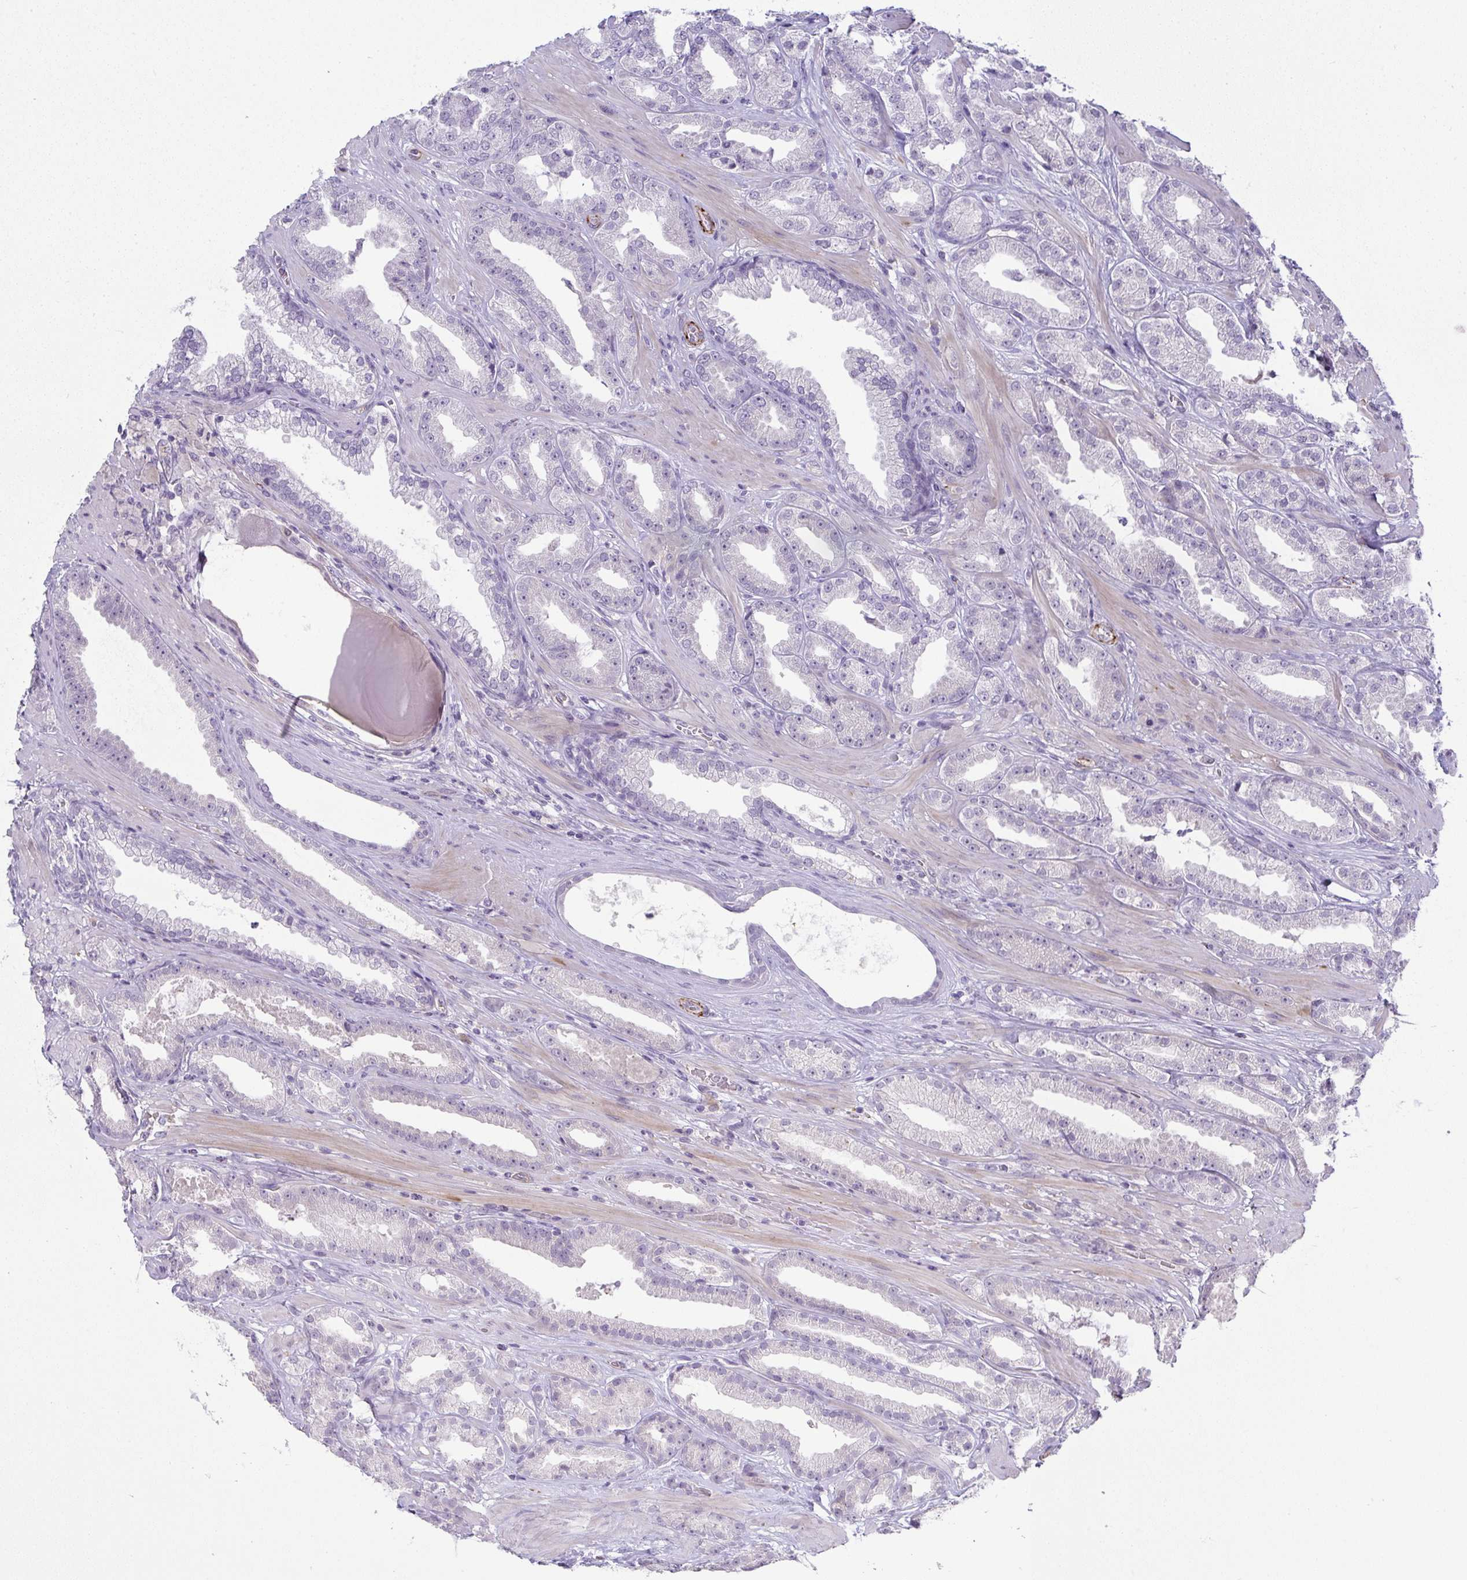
{"staining": {"intensity": "negative", "quantity": "none", "location": "none"}, "tissue": "prostate cancer", "cell_type": "Tumor cells", "image_type": "cancer", "snomed": [{"axis": "morphology", "description": "Adenocarcinoma, Low grade"}, {"axis": "topography", "description": "Prostate"}], "caption": "High power microscopy image of an IHC micrograph of prostate adenocarcinoma (low-grade), revealing no significant staining in tumor cells.", "gene": "UBE2S", "patient": {"sex": "male", "age": 61}}